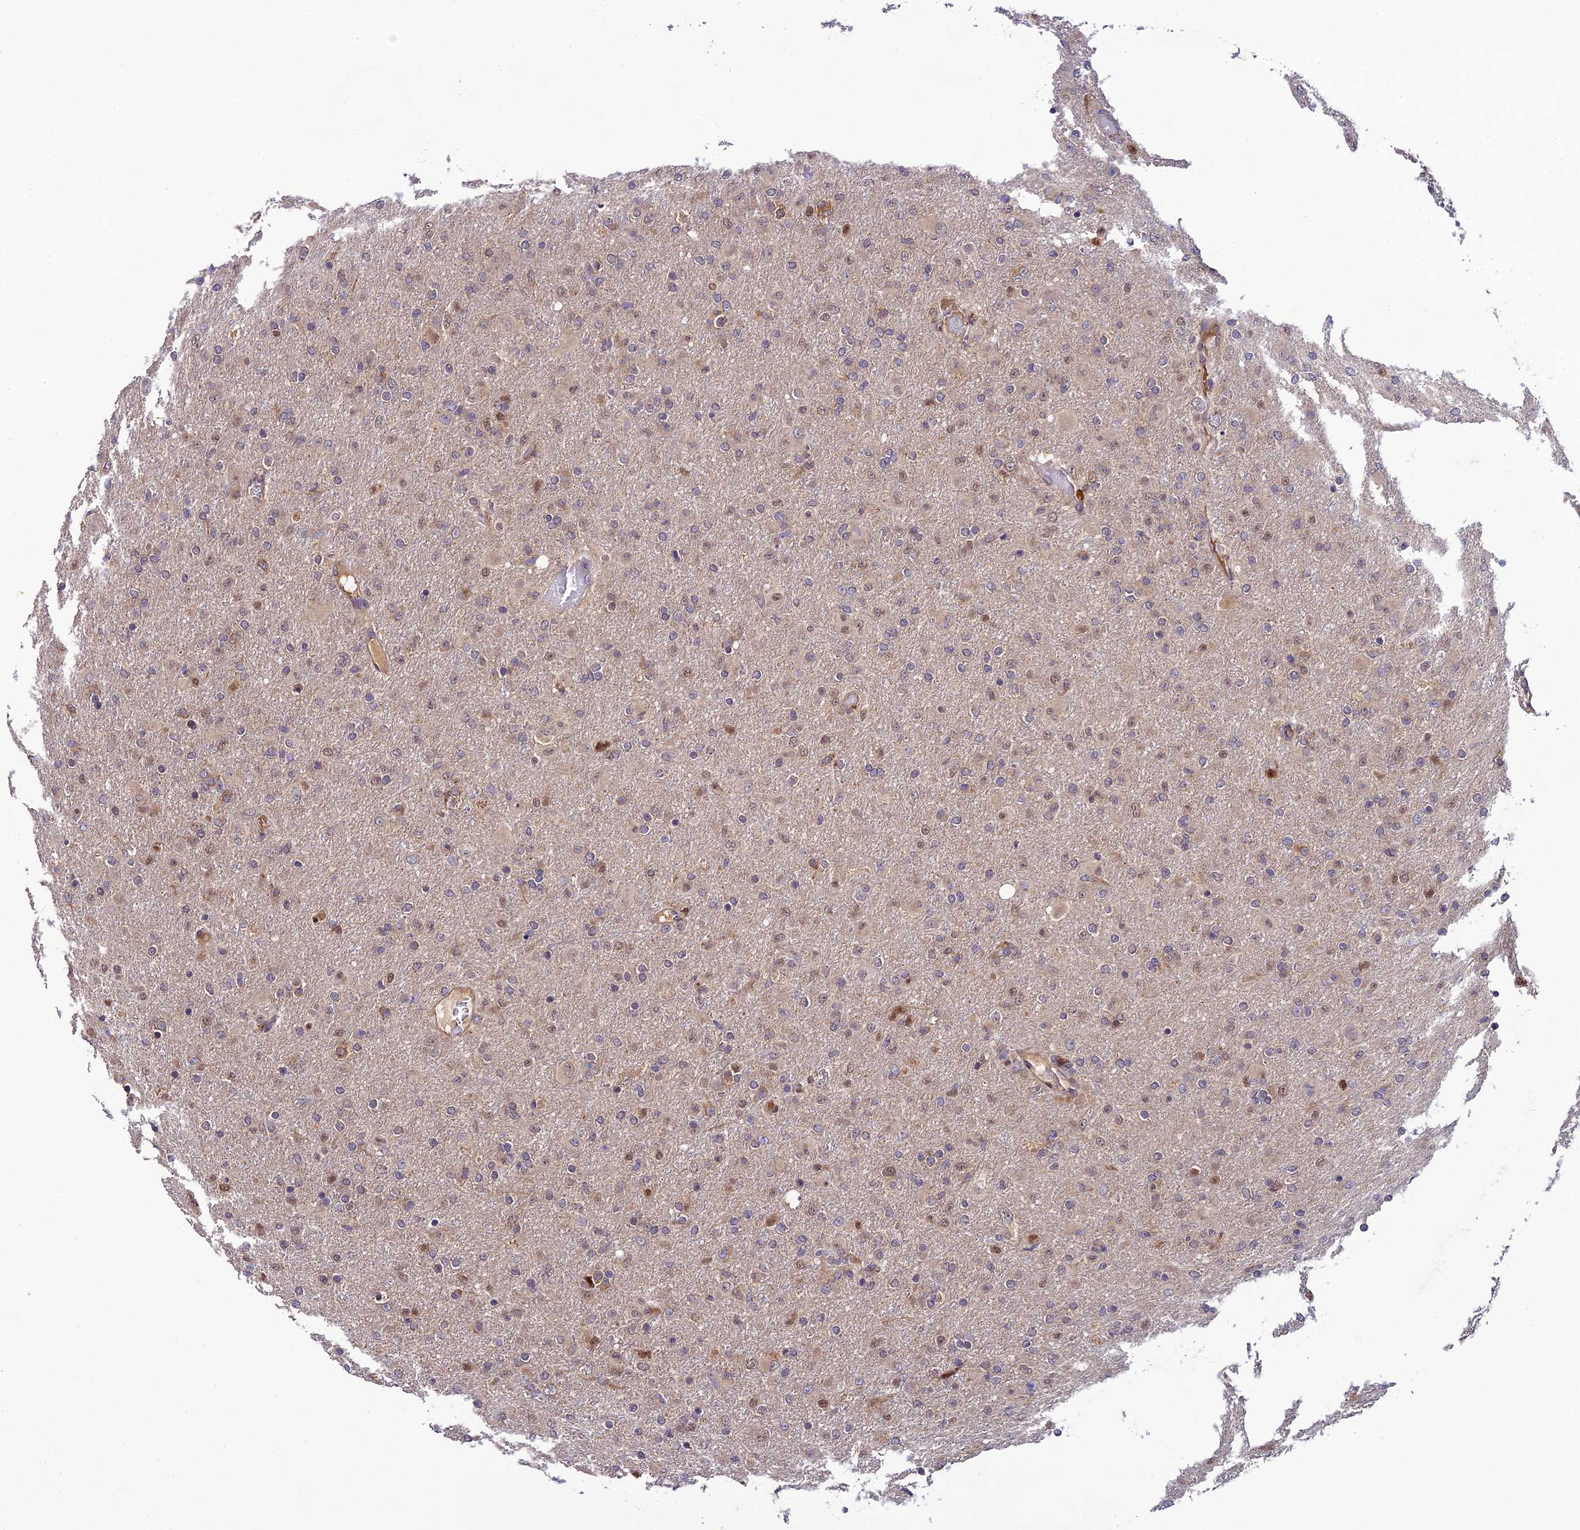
{"staining": {"intensity": "negative", "quantity": "none", "location": "none"}, "tissue": "glioma", "cell_type": "Tumor cells", "image_type": "cancer", "snomed": [{"axis": "morphology", "description": "Glioma, malignant, Low grade"}, {"axis": "topography", "description": "Brain"}], "caption": "An immunohistochemistry (IHC) histopathology image of glioma is shown. There is no staining in tumor cells of glioma.", "gene": "P3H3", "patient": {"sex": "male", "age": 65}}